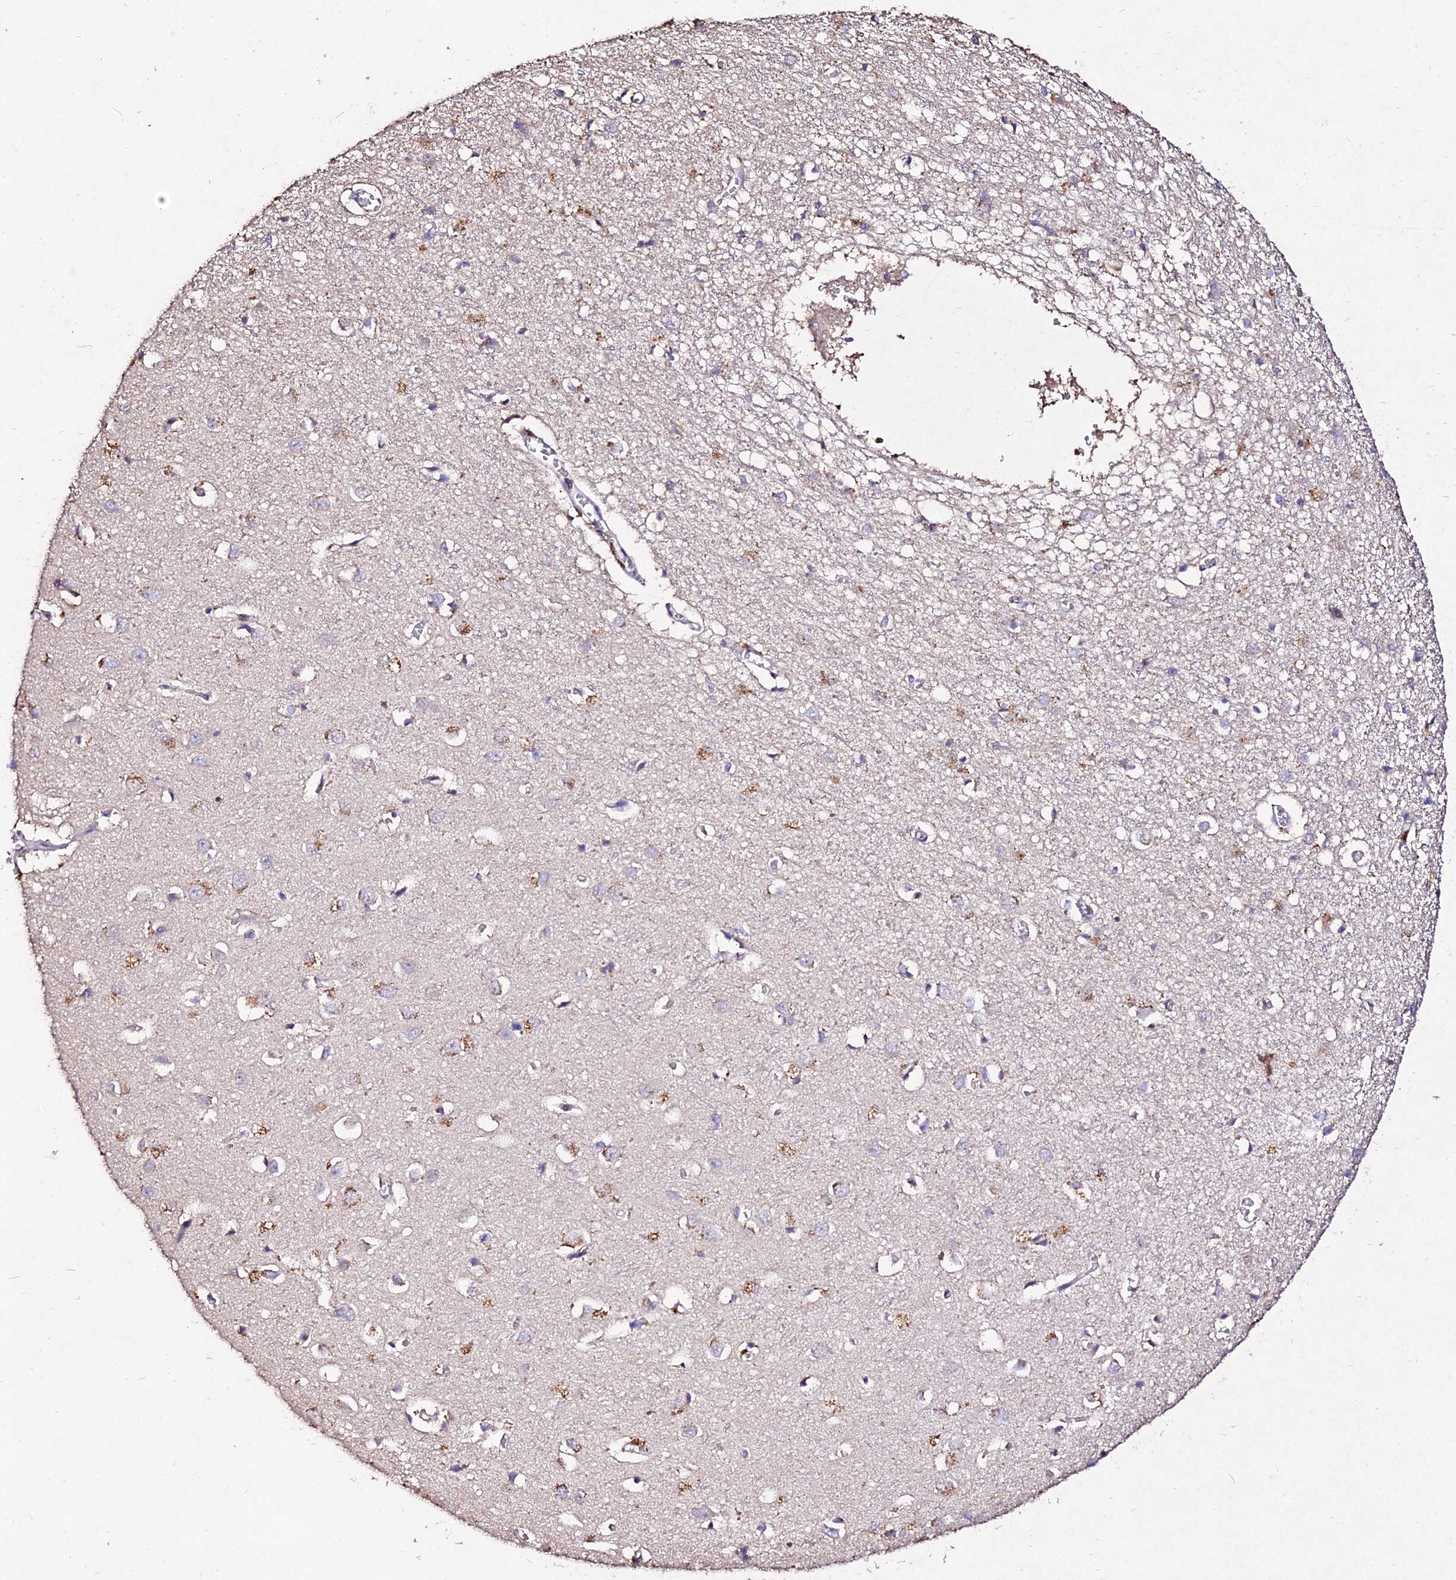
{"staining": {"intensity": "weak", "quantity": ">75%", "location": "cytoplasmic/membranous"}, "tissue": "cerebral cortex", "cell_type": "Endothelial cells", "image_type": "normal", "snomed": [{"axis": "morphology", "description": "Normal tissue, NOS"}, {"axis": "topography", "description": "Cerebral cortex"}], "caption": "A high-resolution image shows immunohistochemistry (IHC) staining of benign cerebral cortex, which exhibits weak cytoplasmic/membranous staining in approximately >75% of endothelial cells. (Brightfield microscopy of DAB IHC at high magnification).", "gene": "AP3M1", "patient": {"sex": "female", "age": 64}}